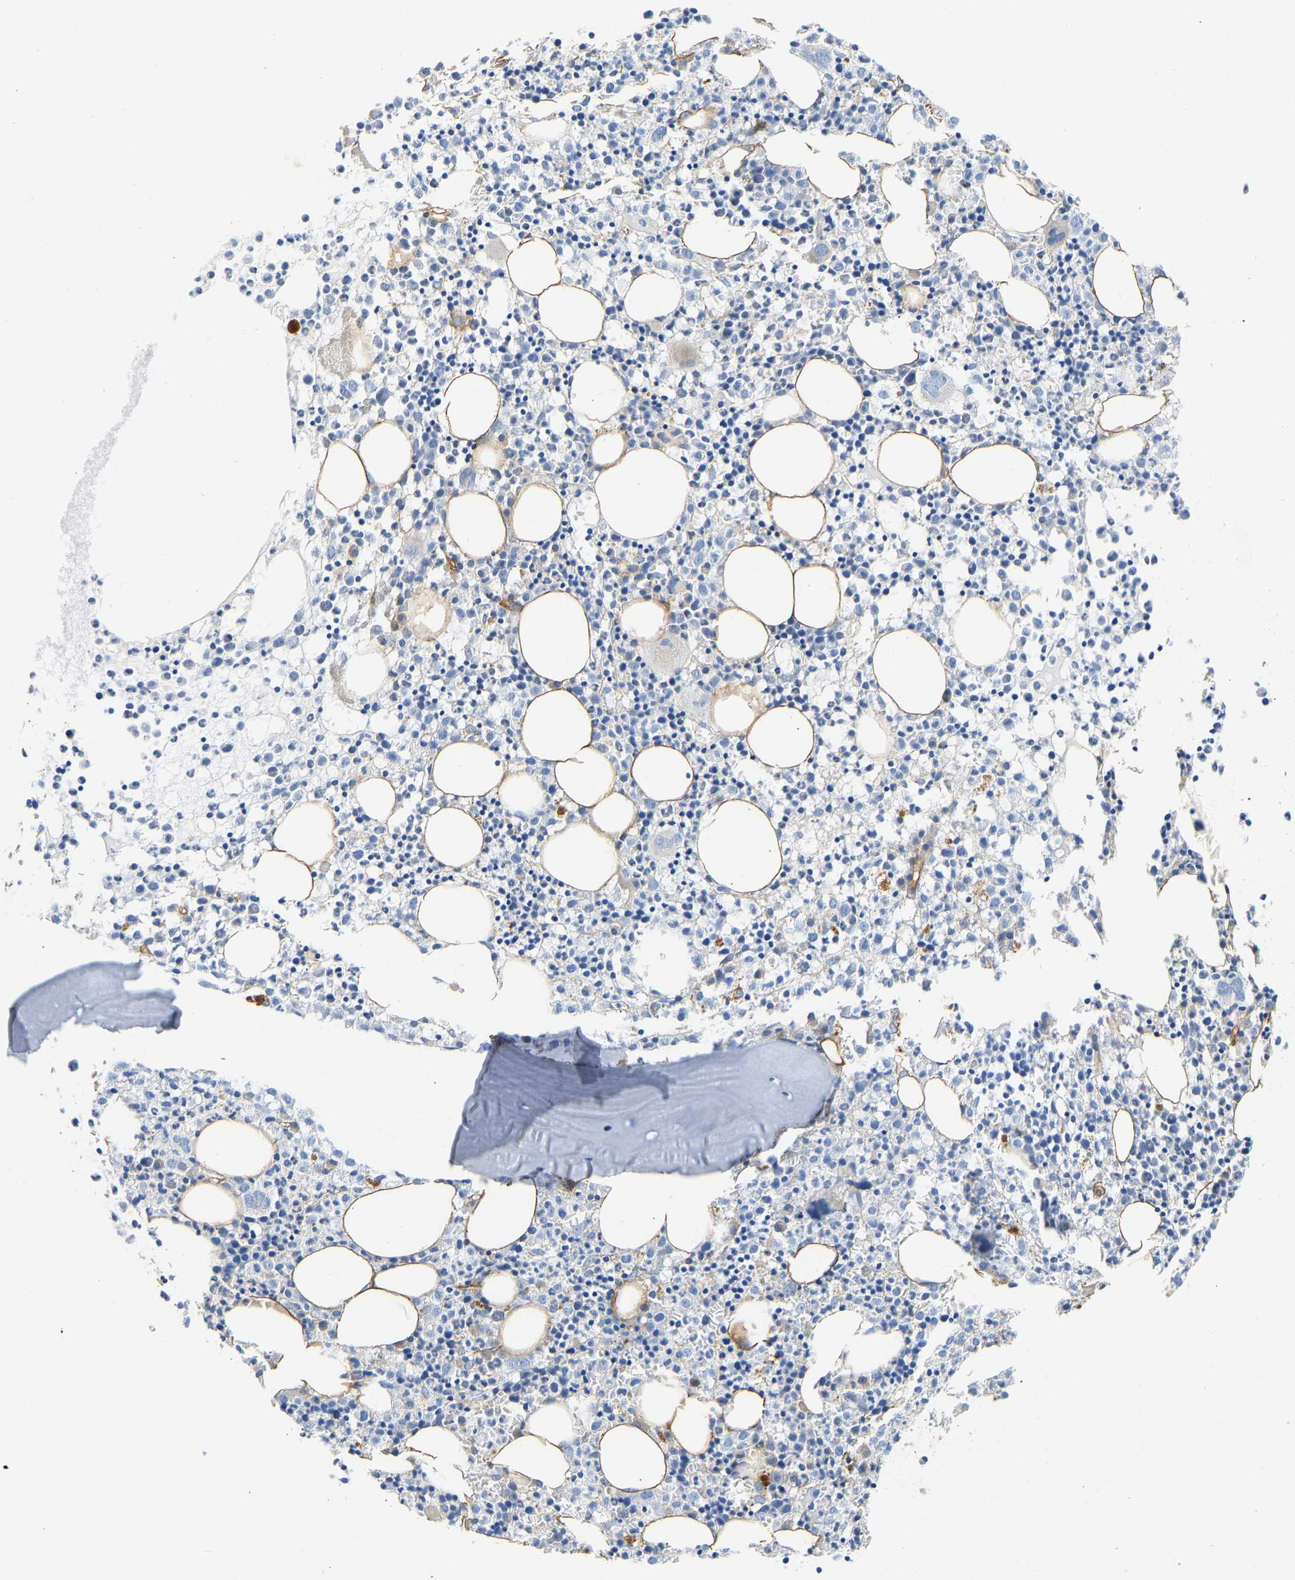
{"staining": {"intensity": "weak", "quantity": "<25%", "location": "cytoplasmic/membranous"}, "tissue": "bone marrow", "cell_type": "Hematopoietic cells", "image_type": "normal", "snomed": [{"axis": "morphology", "description": "Normal tissue, NOS"}, {"axis": "morphology", "description": "Inflammation, NOS"}, {"axis": "topography", "description": "Bone marrow"}], "caption": "Immunohistochemistry (IHC) micrograph of benign human bone marrow stained for a protein (brown), which displays no positivity in hematopoietic cells.", "gene": "MYO1C", "patient": {"sex": "male", "age": 25}}